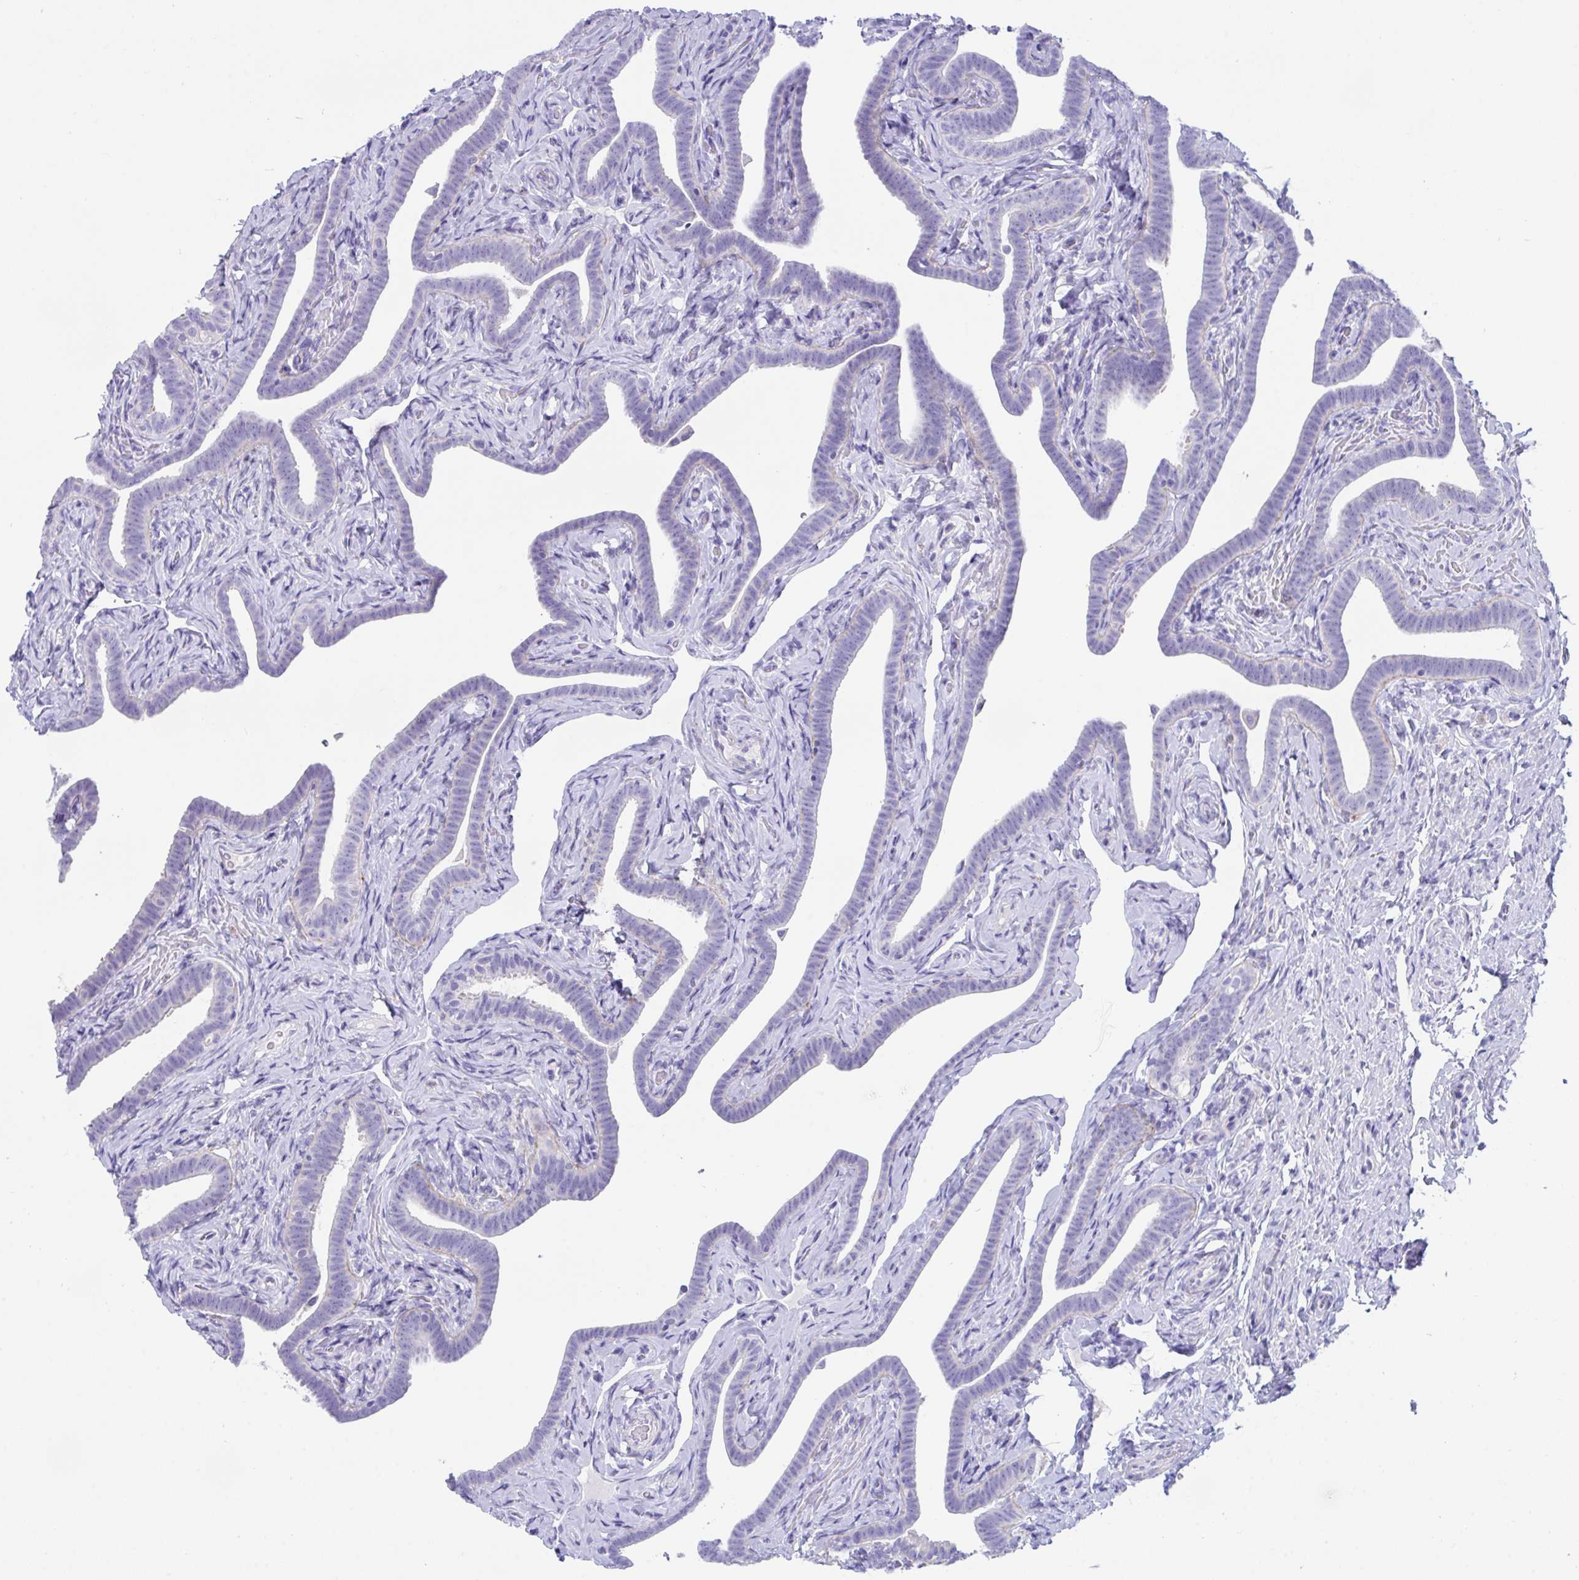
{"staining": {"intensity": "negative", "quantity": "none", "location": "none"}, "tissue": "fallopian tube", "cell_type": "Glandular cells", "image_type": "normal", "snomed": [{"axis": "morphology", "description": "Normal tissue, NOS"}, {"axis": "topography", "description": "Fallopian tube"}], "caption": "Immunohistochemistry (IHC) micrograph of benign human fallopian tube stained for a protein (brown), which demonstrates no expression in glandular cells.", "gene": "TMEM106B", "patient": {"sex": "female", "age": 69}}